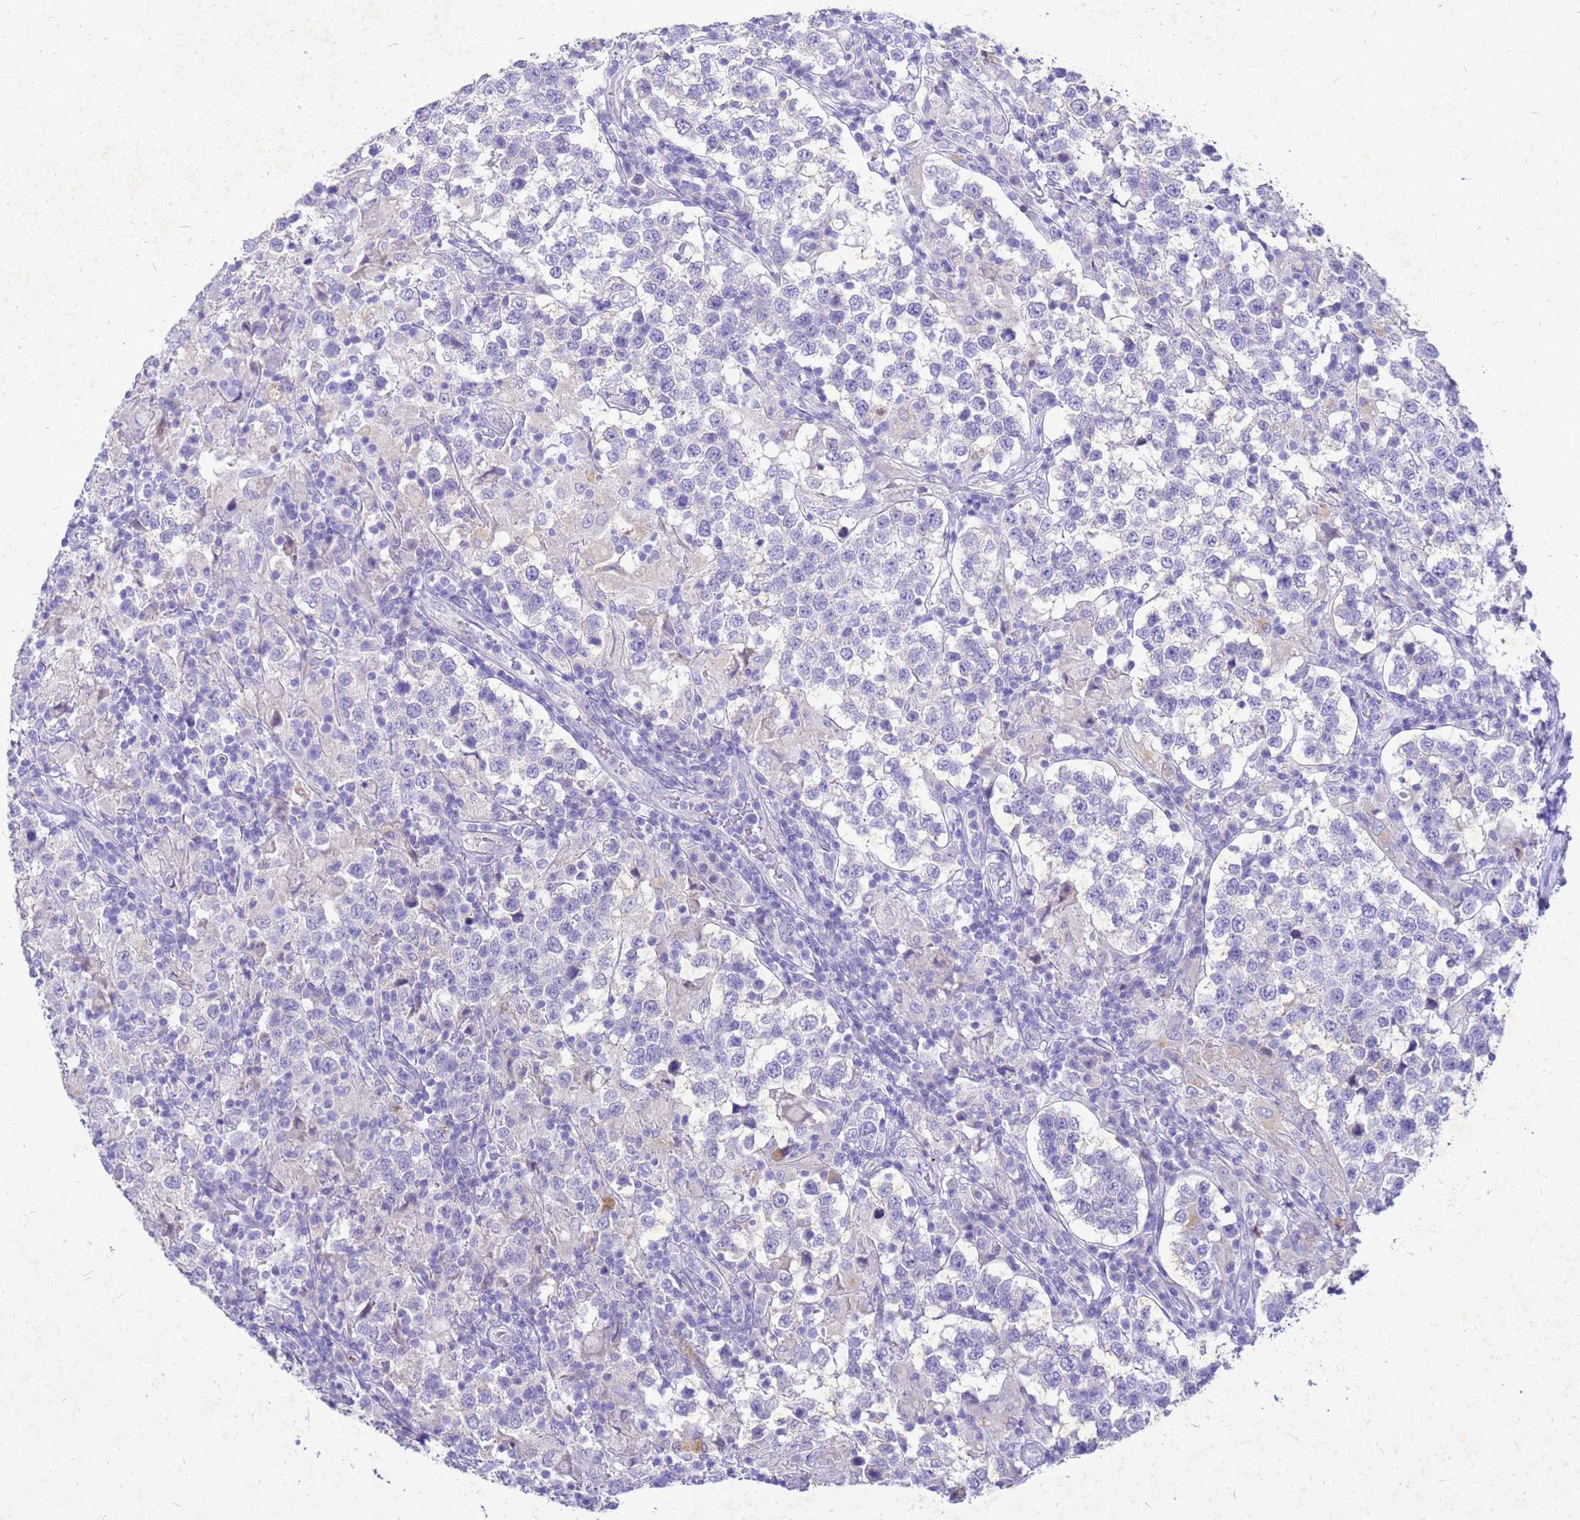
{"staining": {"intensity": "negative", "quantity": "none", "location": "none"}, "tissue": "testis cancer", "cell_type": "Tumor cells", "image_type": "cancer", "snomed": [{"axis": "morphology", "description": "Seminoma, NOS"}, {"axis": "morphology", "description": "Carcinoma, Embryonal, NOS"}, {"axis": "topography", "description": "Testis"}], "caption": "Immunohistochemistry of seminoma (testis) displays no positivity in tumor cells.", "gene": "AKR1C1", "patient": {"sex": "male", "age": 41}}